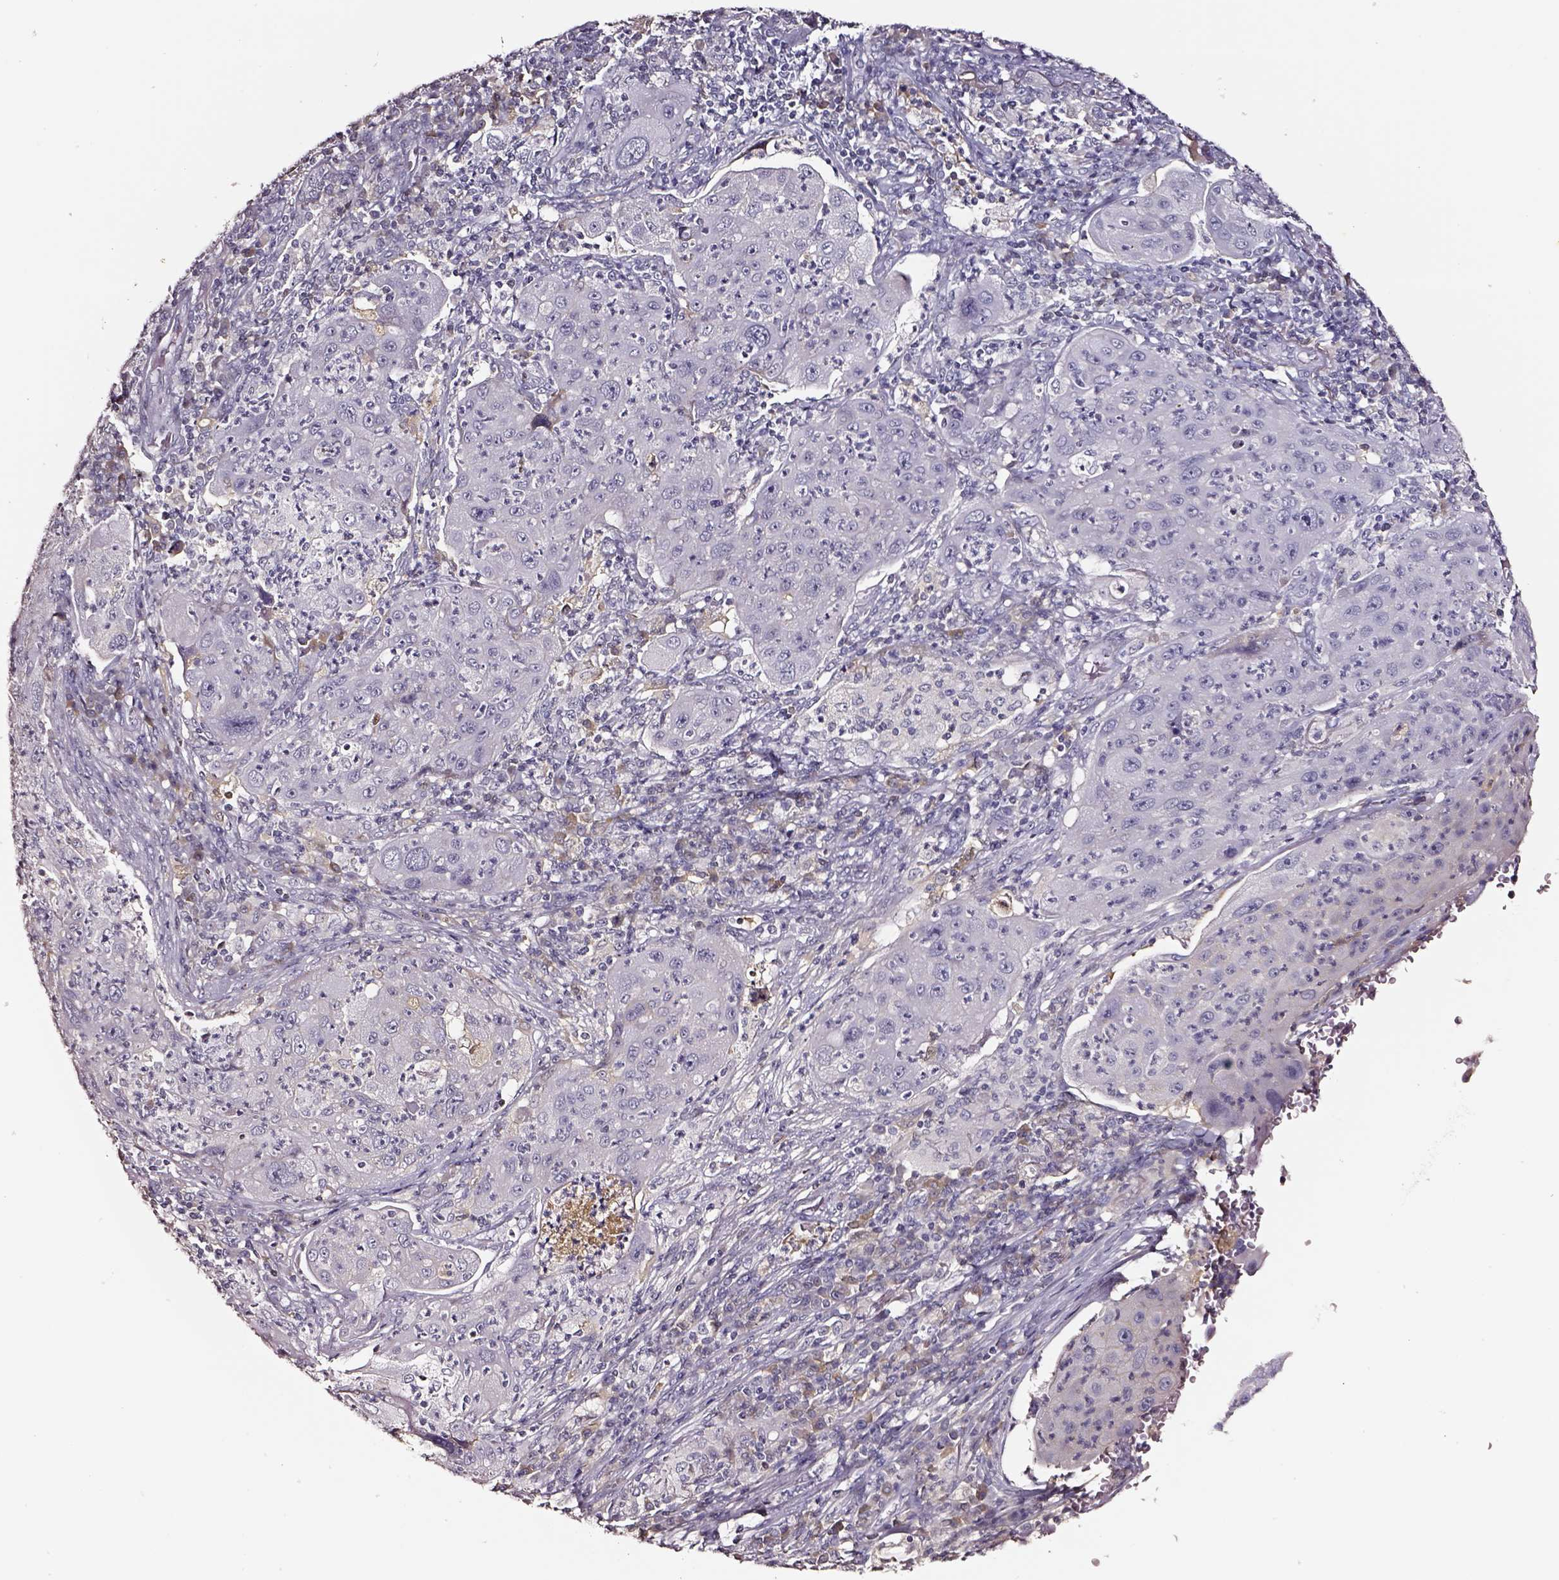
{"staining": {"intensity": "negative", "quantity": "none", "location": "none"}, "tissue": "lung cancer", "cell_type": "Tumor cells", "image_type": "cancer", "snomed": [{"axis": "morphology", "description": "Squamous cell carcinoma, NOS"}, {"axis": "topography", "description": "Lung"}], "caption": "A photomicrograph of squamous cell carcinoma (lung) stained for a protein reveals no brown staining in tumor cells.", "gene": "SMIM17", "patient": {"sex": "female", "age": 59}}